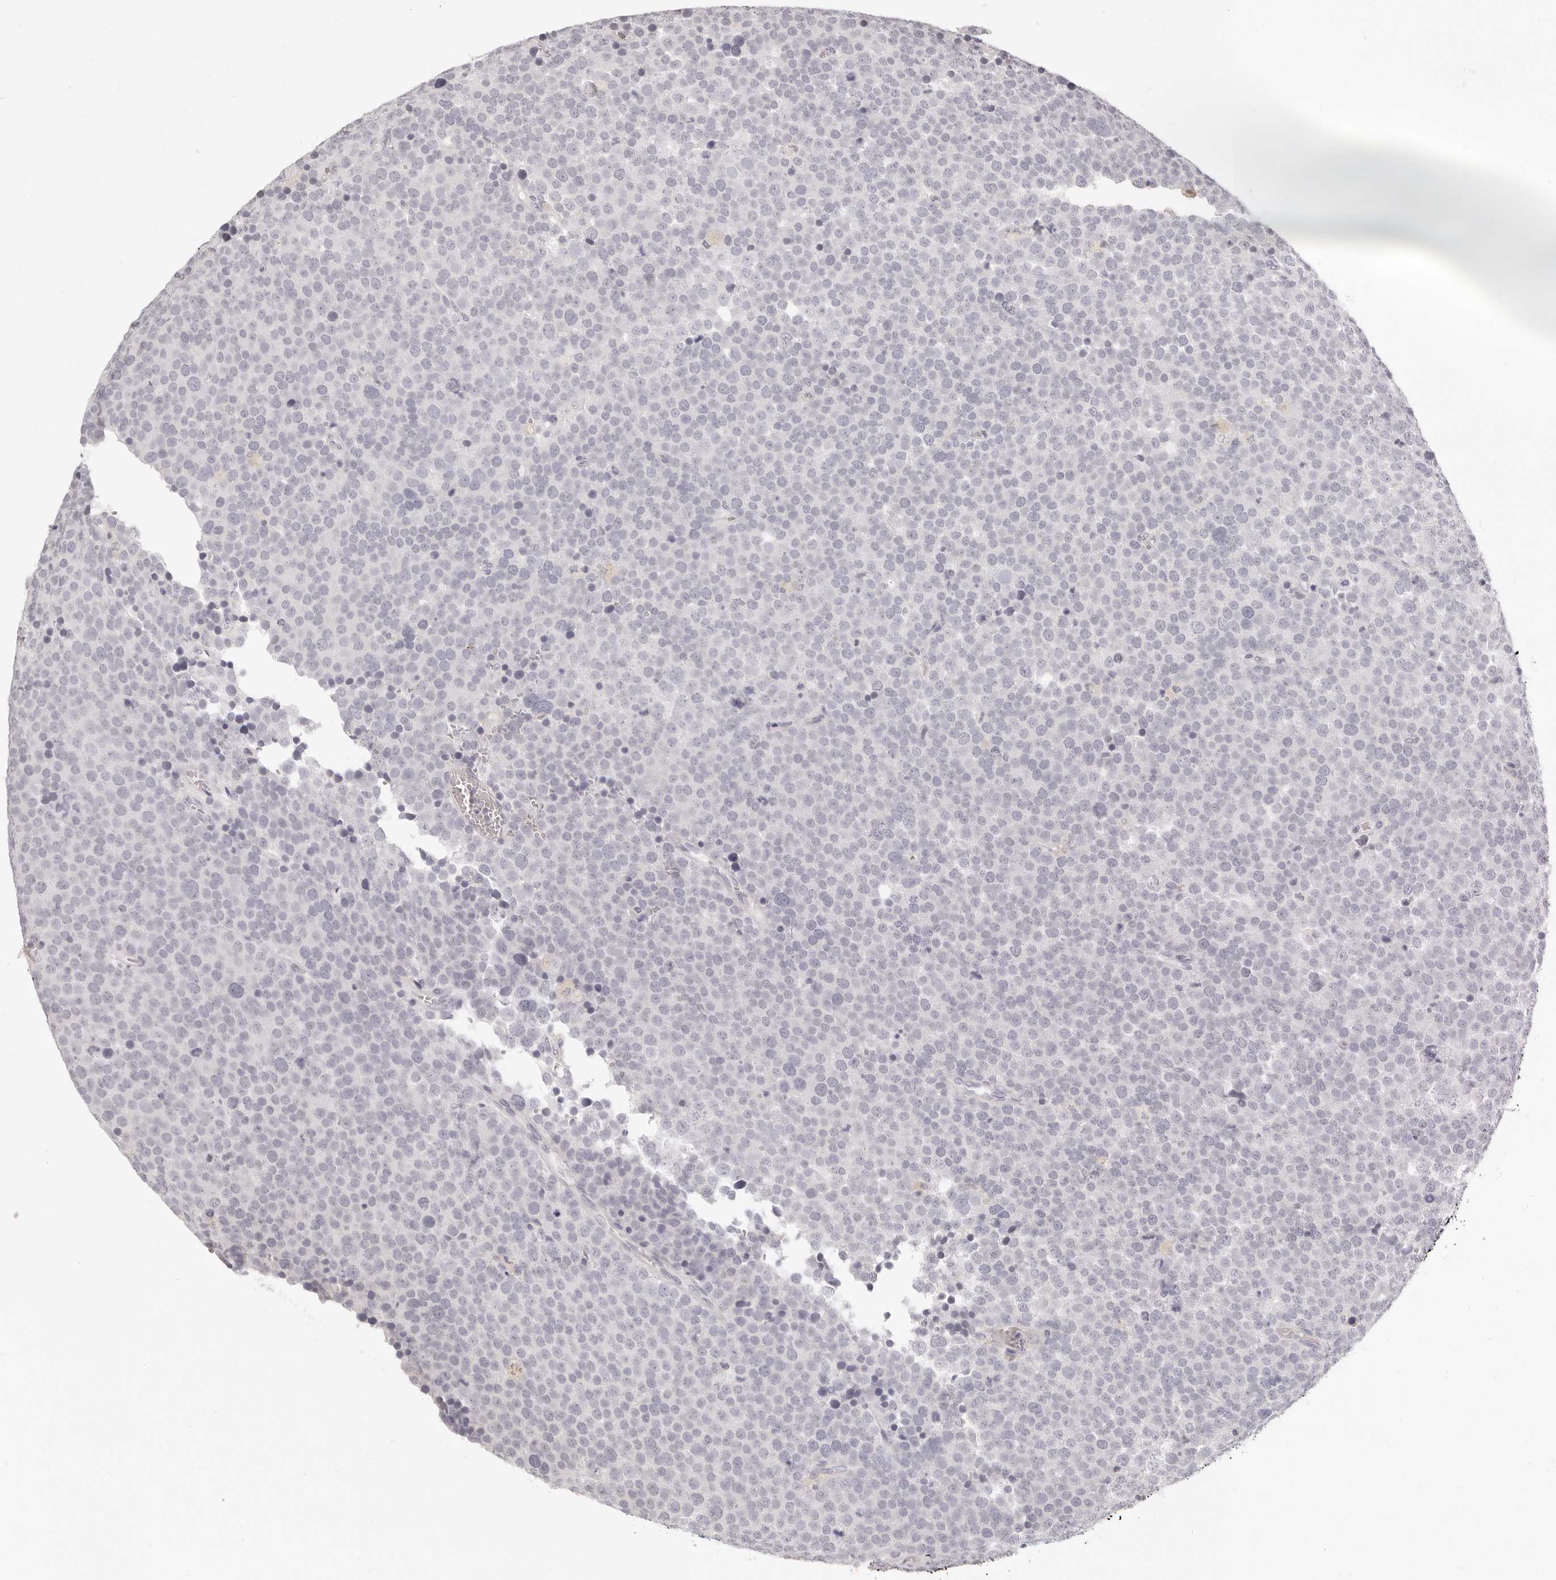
{"staining": {"intensity": "negative", "quantity": "none", "location": "none"}, "tissue": "testis cancer", "cell_type": "Tumor cells", "image_type": "cancer", "snomed": [{"axis": "morphology", "description": "Seminoma, NOS"}, {"axis": "topography", "description": "Testis"}], "caption": "This image is of testis cancer (seminoma) stained with immunohistochemistry (IHC) to label a protein in brown with the nuclei are counter-stained blue. There is no staining in tumor cells.", "gene": "FABP1", "patient": {"sex": "male", "age": 71}}